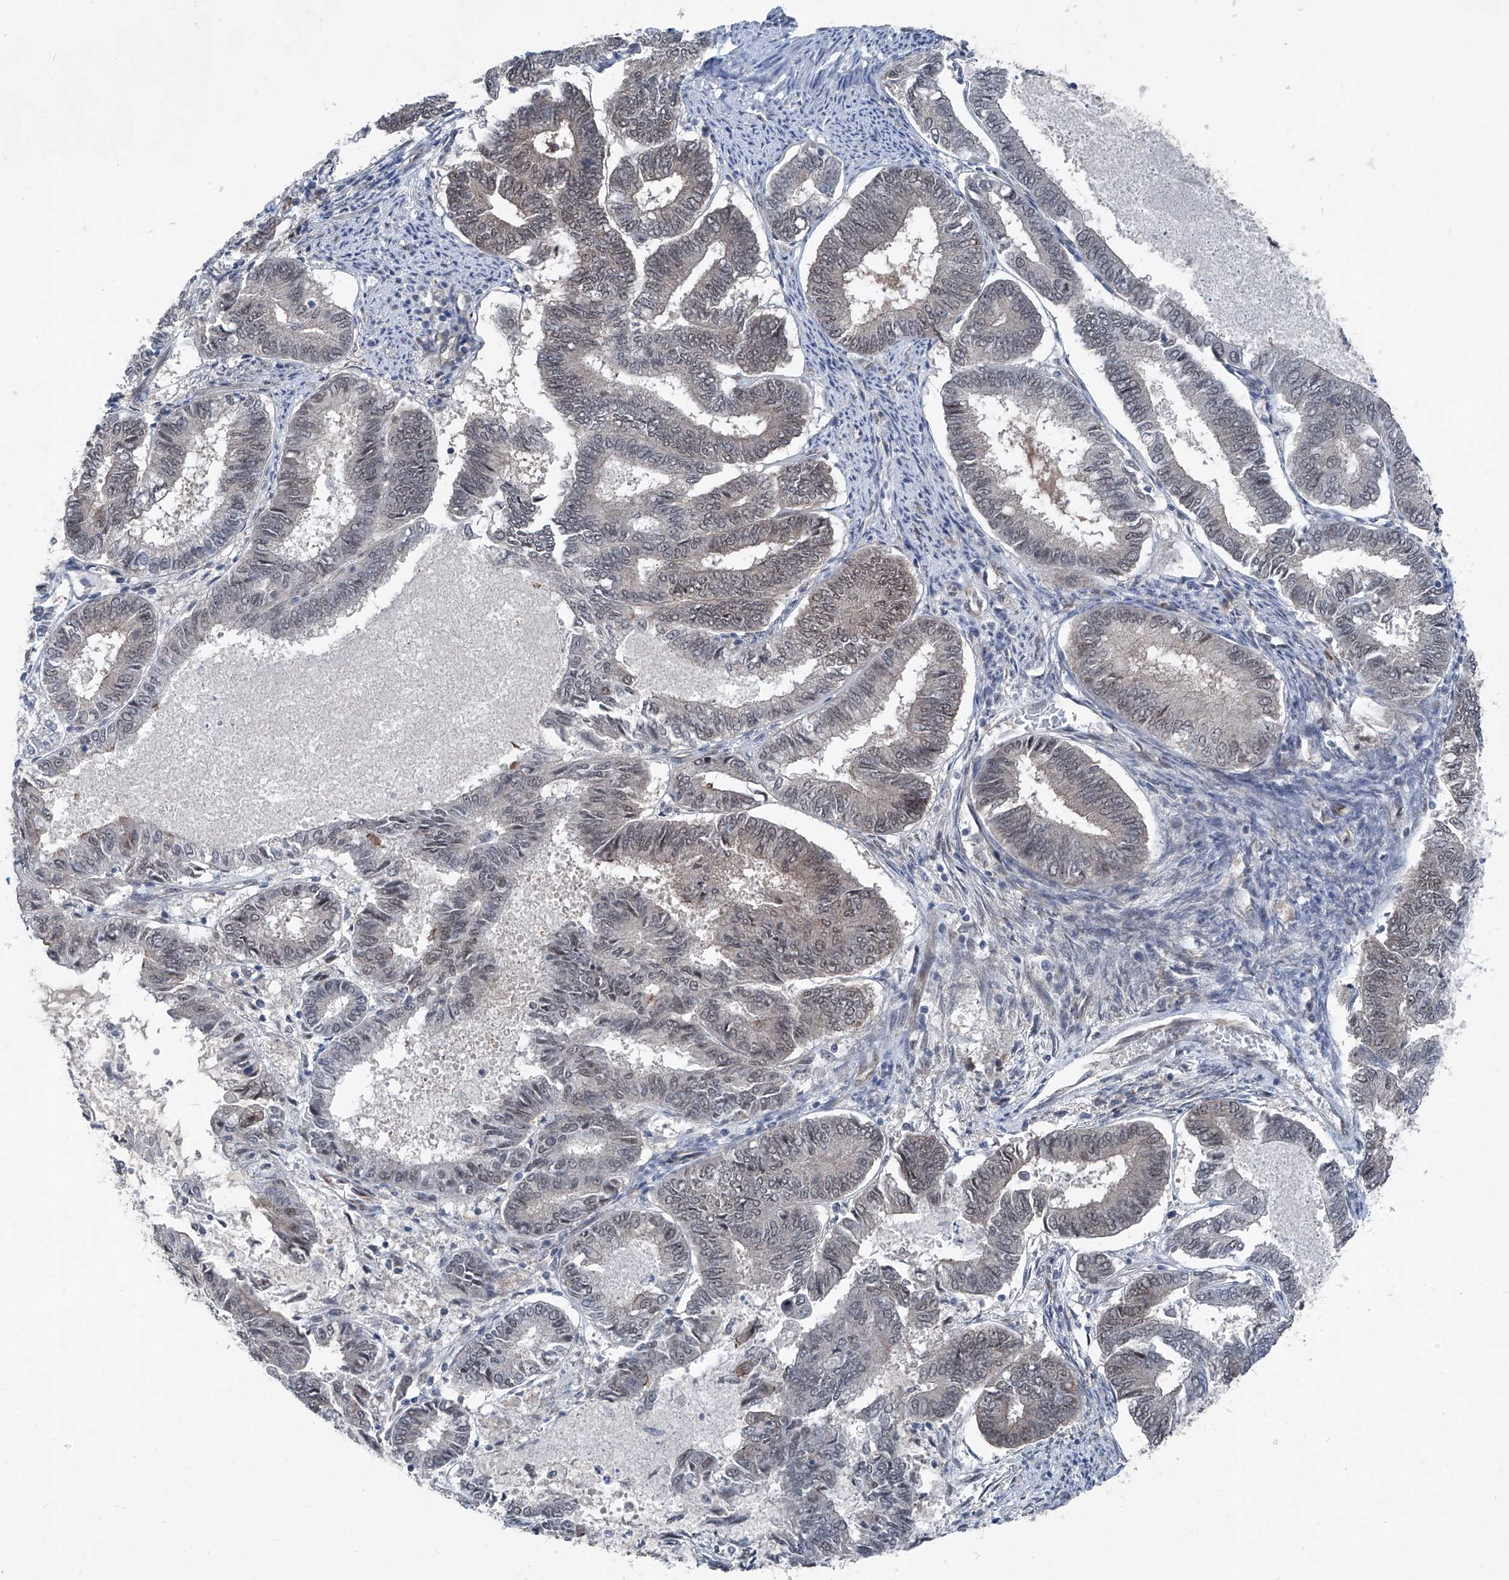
{"staining": {"intensity": "moderate", "quantity": "<25%", "location": "cytoplasmic/membranous"}, "tissue": "endometrial cancer", "cell_type": "Tumor cells", "image_type": "cancer", "snomed": [{"axis": "morphology", "description": "Adenocarcinoma, NOS"}, {"axis": "topography", "description": "Endometrium"}], "caption": "Endometrial cancer tissue reveals moderate cytoplasmic/membranous positivity in about <25% of tumor cells", "gene": "COA7", "patient": {"sex": "female", "age": 86}}